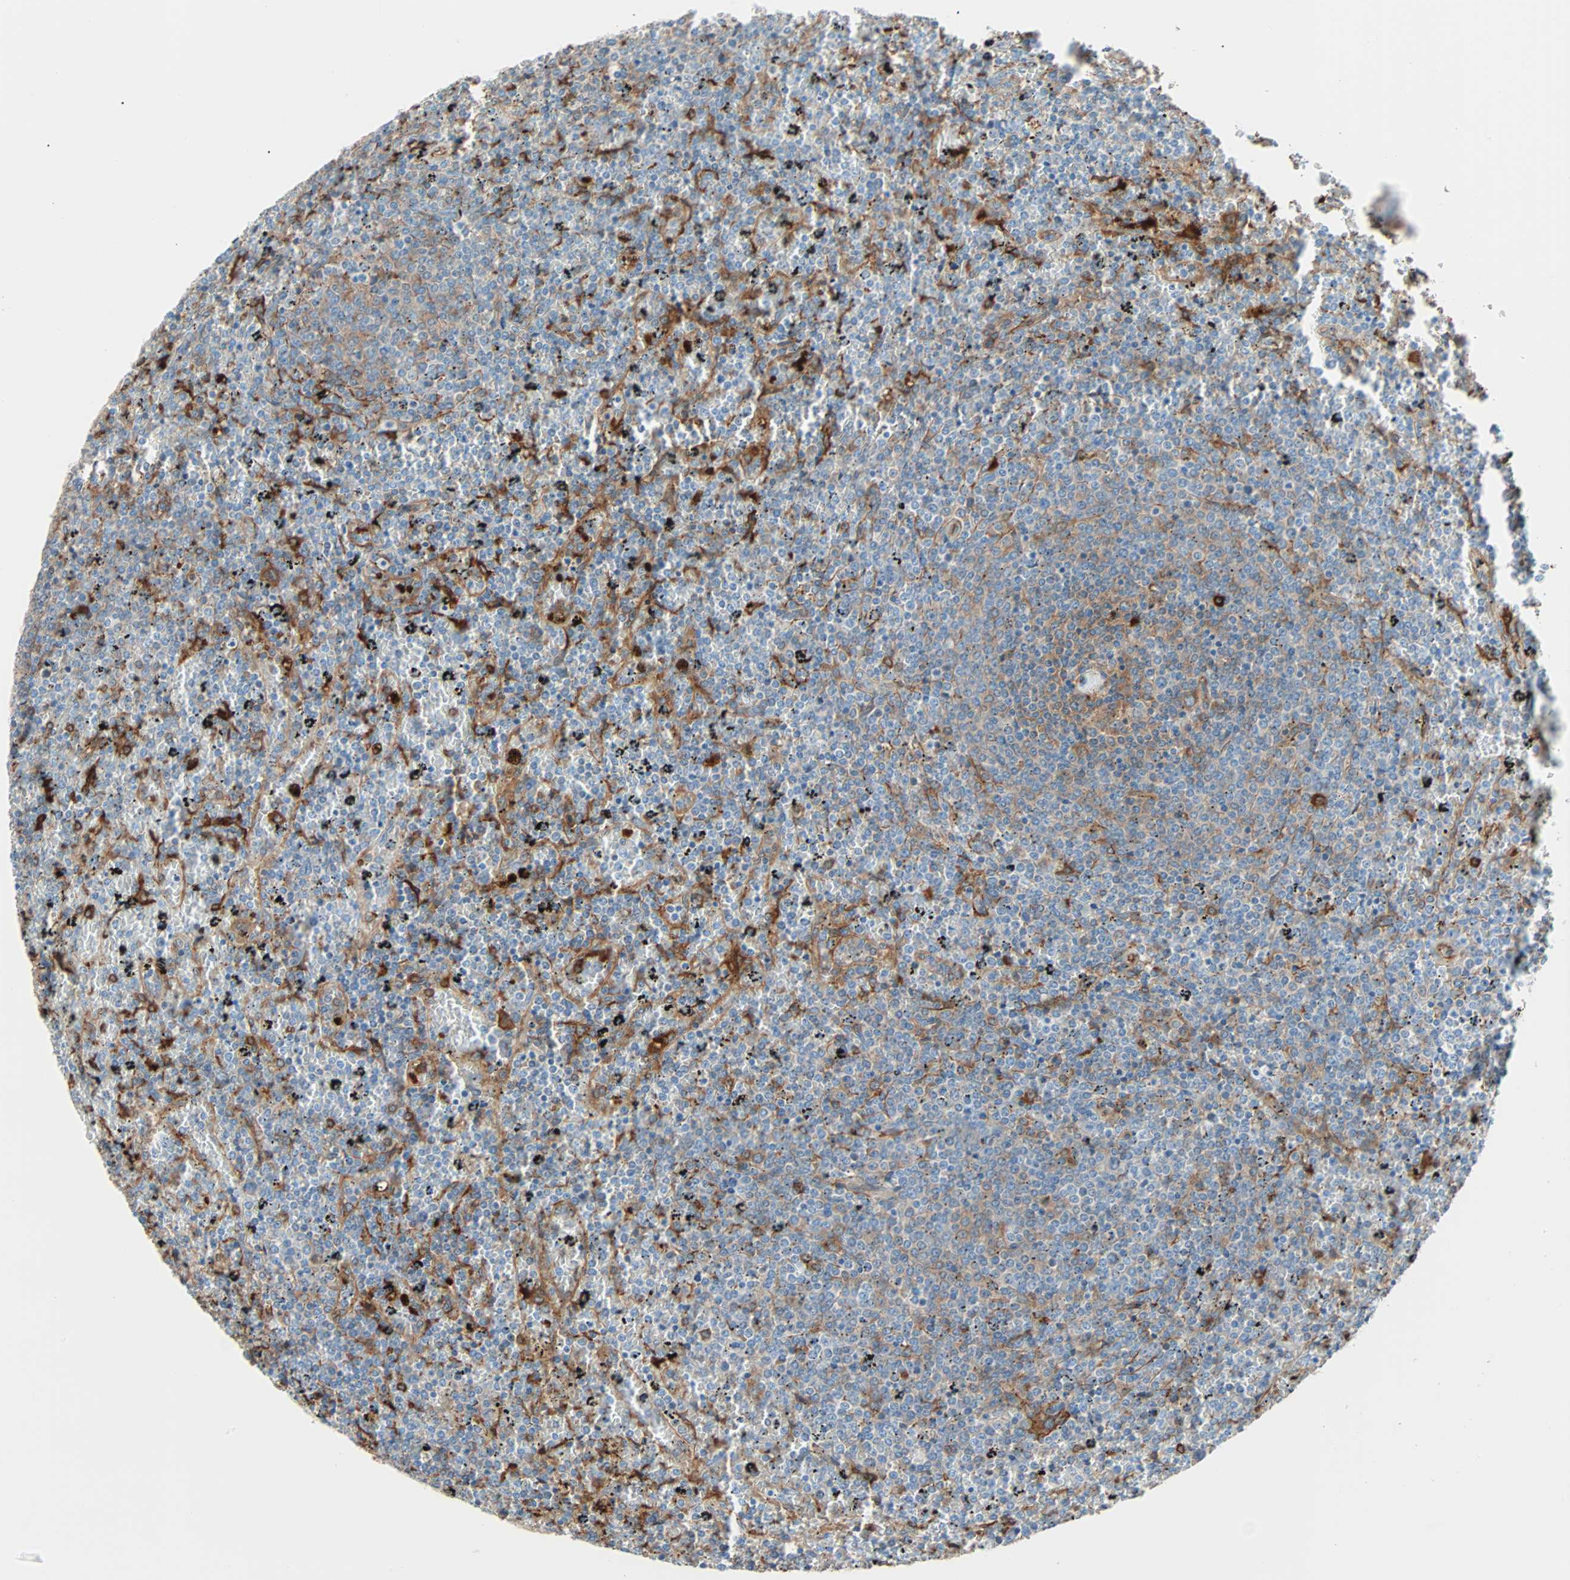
{"staining": {"intensity": "moderate", "quantity": "<25%", "location": "cytoplasmic/membranous"}, "tissue": "lymphoma", "cell_type": "Tumor cells", "image_type": "cancer", "snomed": [{"axis": "morphology", "description": "Malignant lymphoma, non-Hodgkin's type, Low grade"}, {"axis": "topography", "description": "Spleen"}], "caption": "Human lymphoma stained for a protein (brown) shows moderate cytoplasmic/membranous positive staining in about <25% of tumor cells.", "gene": "EPB41L2", "patient": {"sex": "female", "age": 77}}